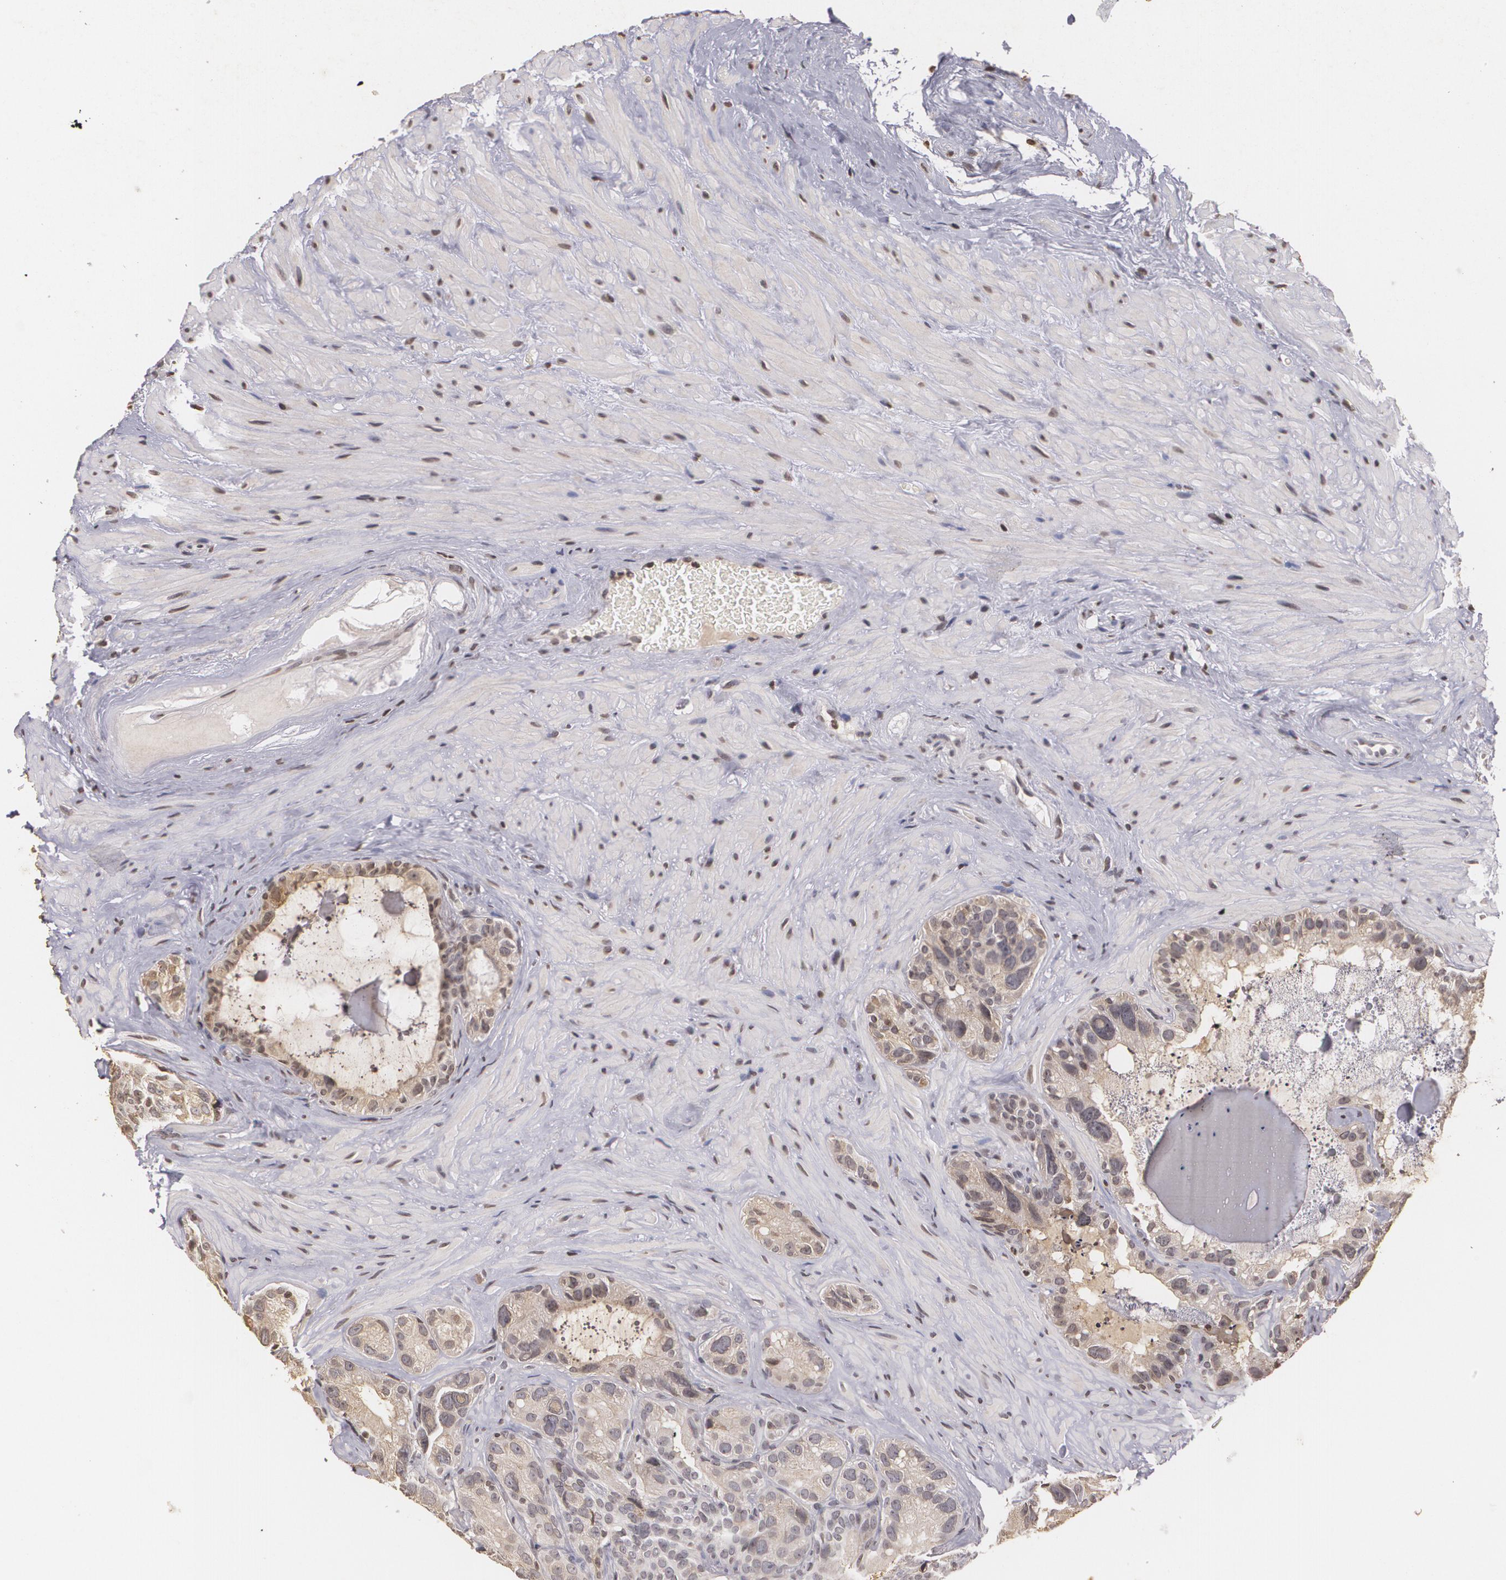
{"staining": {"intensity": "weak", "quantity": "<25%", "location": "nuclear"}, "tissue": "seminal vesicle", "cell_type": "Glandular cells", "image_type": "normal", "snomed": [{"axis": "morphology", "description": "Normal tissue, NOS"}, {"axis": "topography", "description": "Seminal veicle"}], "caption": "DAB (3,3'-diaminobenzidine) immunohistochemical staining of benign human seminal vesicle exhibits no significant staining in glandular cells. (Brightfield microscopy of DAB (3,3'-diaminobenzidine) IHC at high magnification).", "gene": "THRB", "patient": {"sex": "male", "age": 63}}